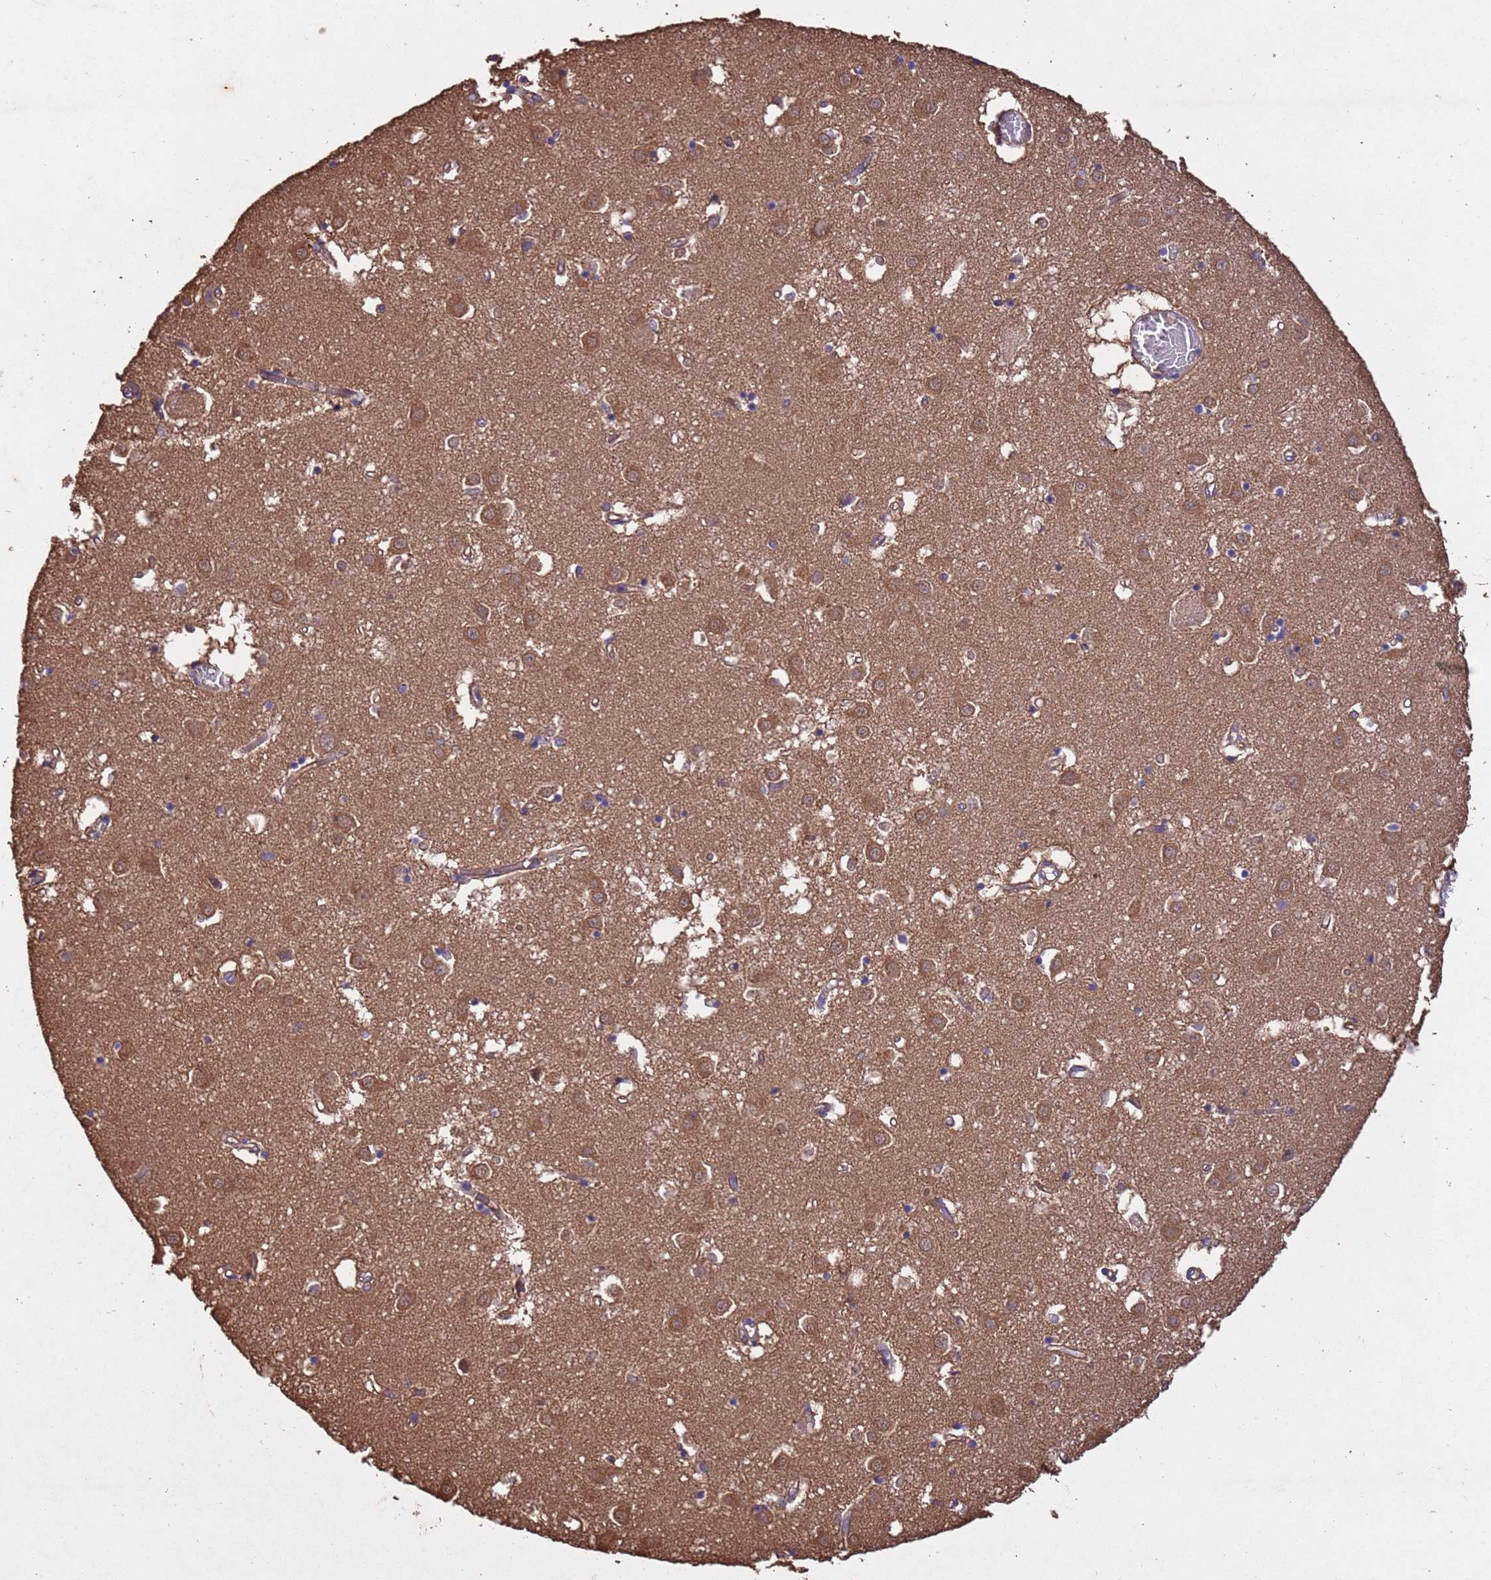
{"staining": {"intensity": "negative", "quantity": "none", "location": "none"}, "tissue": "caudate", "cell_type": "Glial cells", "image_type": "normal", "snomed": [{"axis": "morphology", "description": "Normal tissue, NOS"}, {"axis": "topography", "description": "Lateral ventricle wall"}], "caption": "The histopathology image exhibits no significant staining in glial cells of caudate.", "gene": "MTX3", "patient": {"sex": "male", "age": 70}}